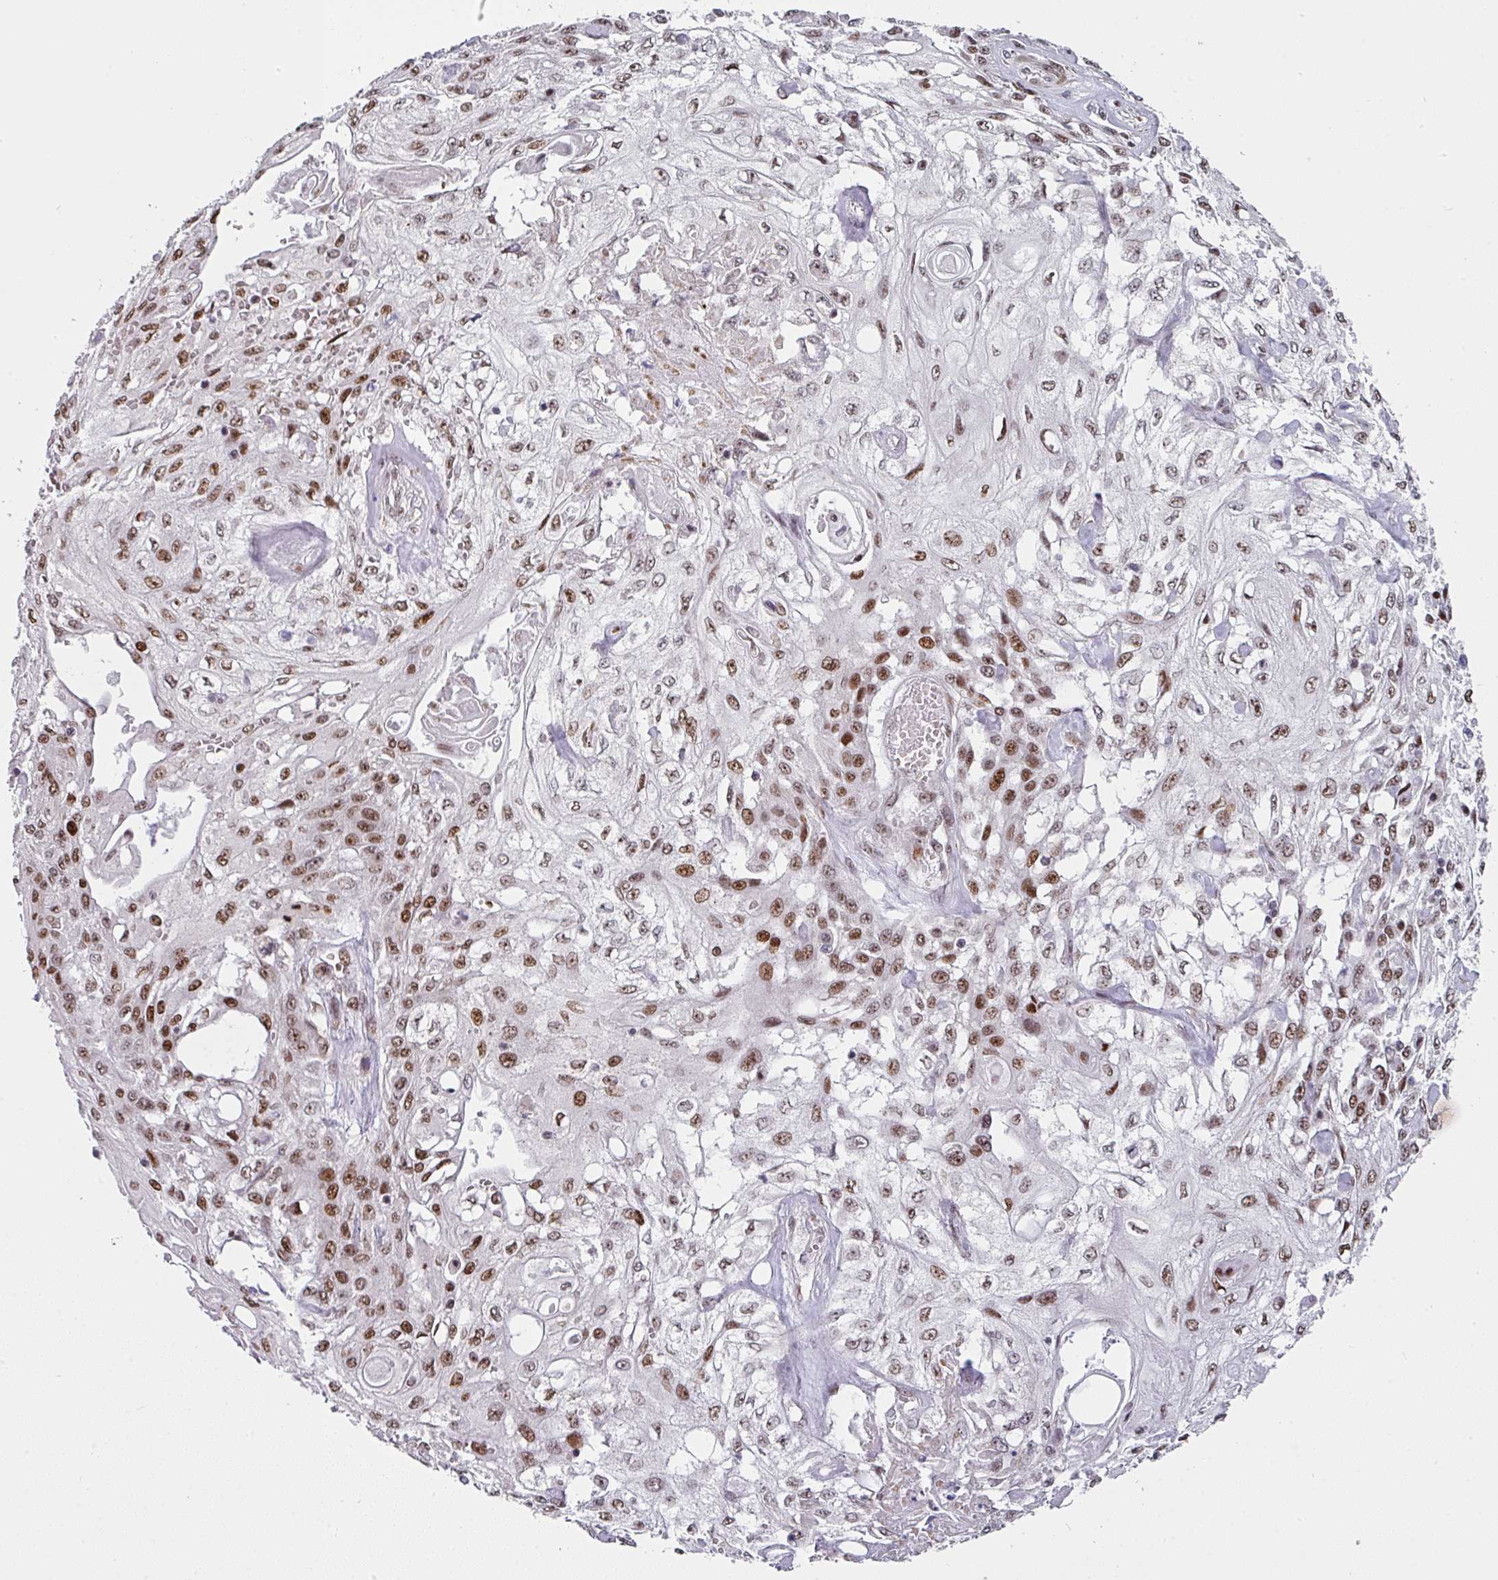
{"staining": {"intensity": "moderate", "quantity": ">75%", "location": "nuclear"}, "tissue": "skin cancer", "cell_type": "Tumor cells", "image_type": "cancer", "snomed": [{"axis": "morphology", "description": "Squamous cell carcinoma, NOS"}, {"axis": "morphology", "description": "Squamous cell carcinoma, metastatic, NOS"}, {"axis": "topography", "description": "Skin"}, {"axis": "topography", "description": "Lymph node"}], "caption": "DAB immunohistochemical staining of skin squamous cell carcinoma demonstrates moderate nuclear protein expression in about >75% of tumor cells.", "gene": "RAD50", "patient": {"sex": "male", "age": 75}}